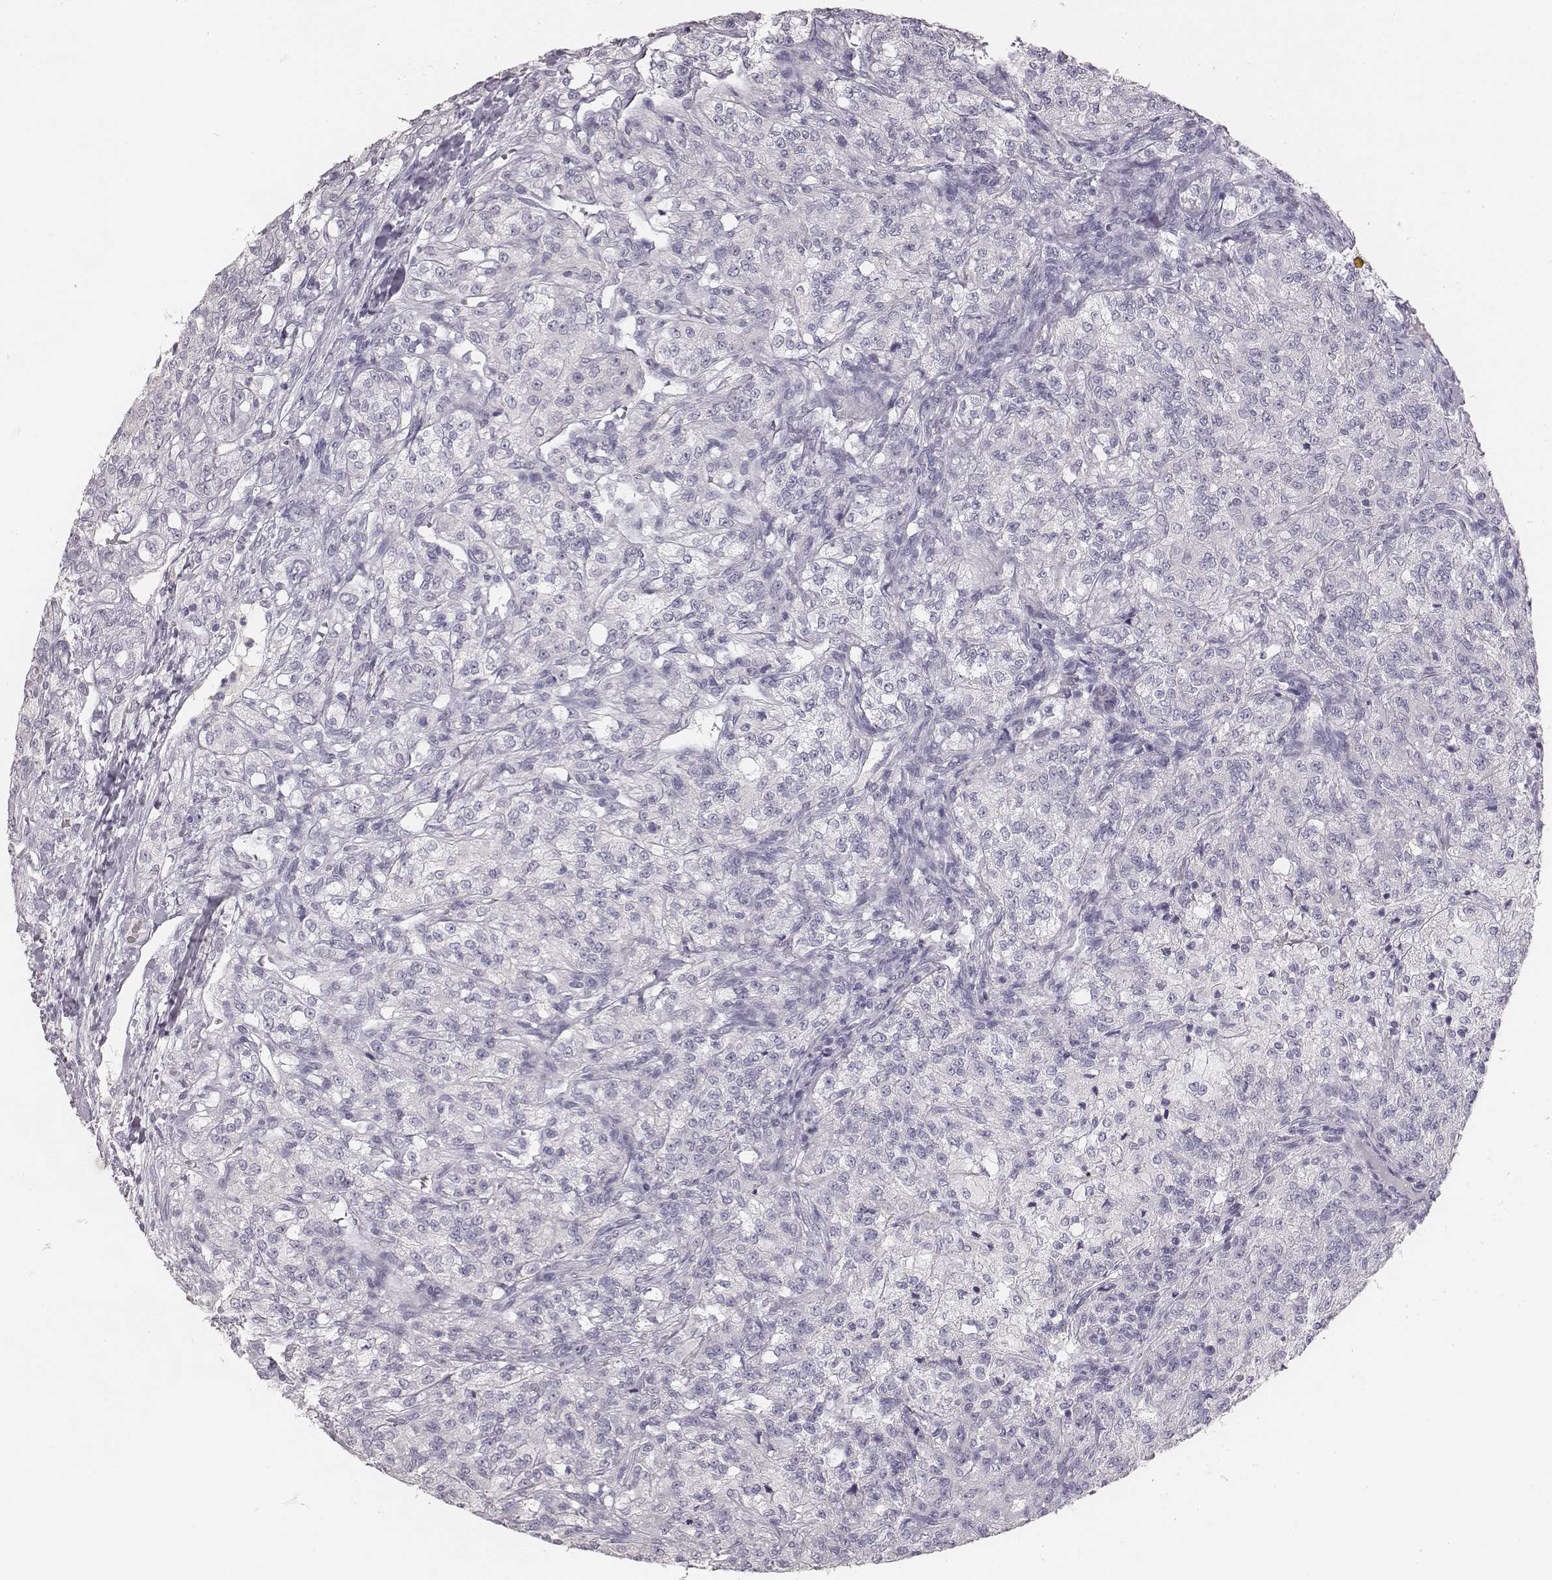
{"staining": {"intensity": "negative", "quantity": "none", "location": "none"}, "tissue": "renal cancer", "cell_type": "Tumor cells", "image_type": "cancer", "snomed": [{"axis": "morphology", "description": "Adenocarcinoma, NOS"}, {"axis": "topography", "description": "Kidney"}], "caption": "Immunohistochemistry (IHC) photomicrograph of neoplastic tissue: adenocarcinoma (renal) stained with DAB (3,3'-diaminobenzidine) reveals no significant protein staining in tumor cells.", "gene": "MYH6", "patient": {"sex": "female", "age": 63}}